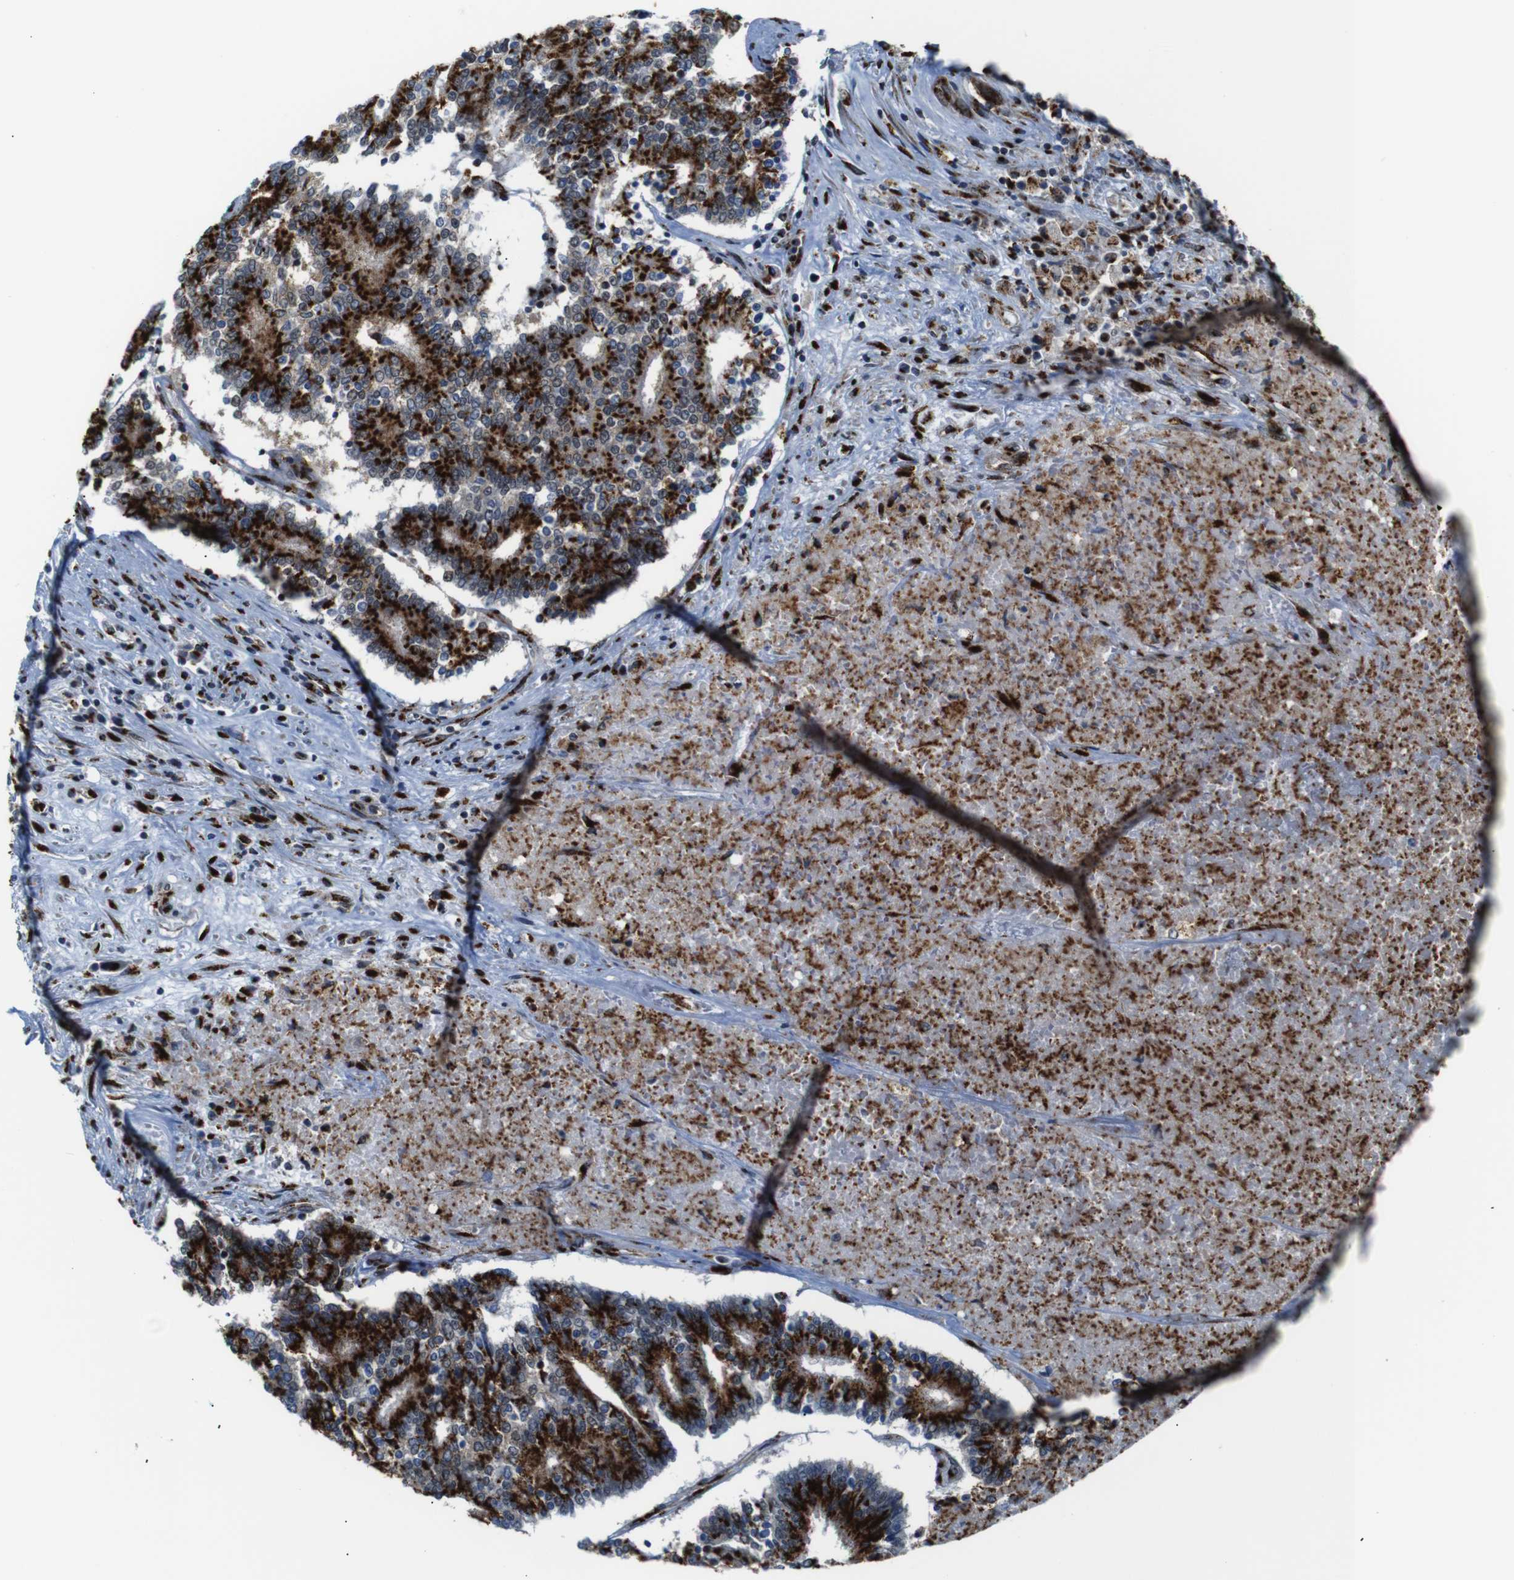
{"staining": {"intensity": "strong", "quantity": ">75%", "location": "cytoplasmic/membranous"}, "tissue": "prostate cancer", "cell_type": "Tumor cells", "image_type": "cancer", "snomed": [{"axis": "morphology", "description": "Normal tissue, NOS"}, {"axis": "morphology", "description": "Adenocarcinoma, High grade"}, {"axis": "topography", "description": "Prostate"}, {"axis": "topography", "description": "Seminal veicle"}], "caption": "A micrograph of prostate high-grade adenocarcinoma stained for a protein demonstrates strong cytoplasmic/membranous brown staining in tumor cells. The staining was performed using DAB to visualize the protein expression in brown, while the nuclei were stained in blue with hematoxylin (Magnification: 20x).", "gene": "TGOLN2", "patient": {"sex": "male", "age": 55}}